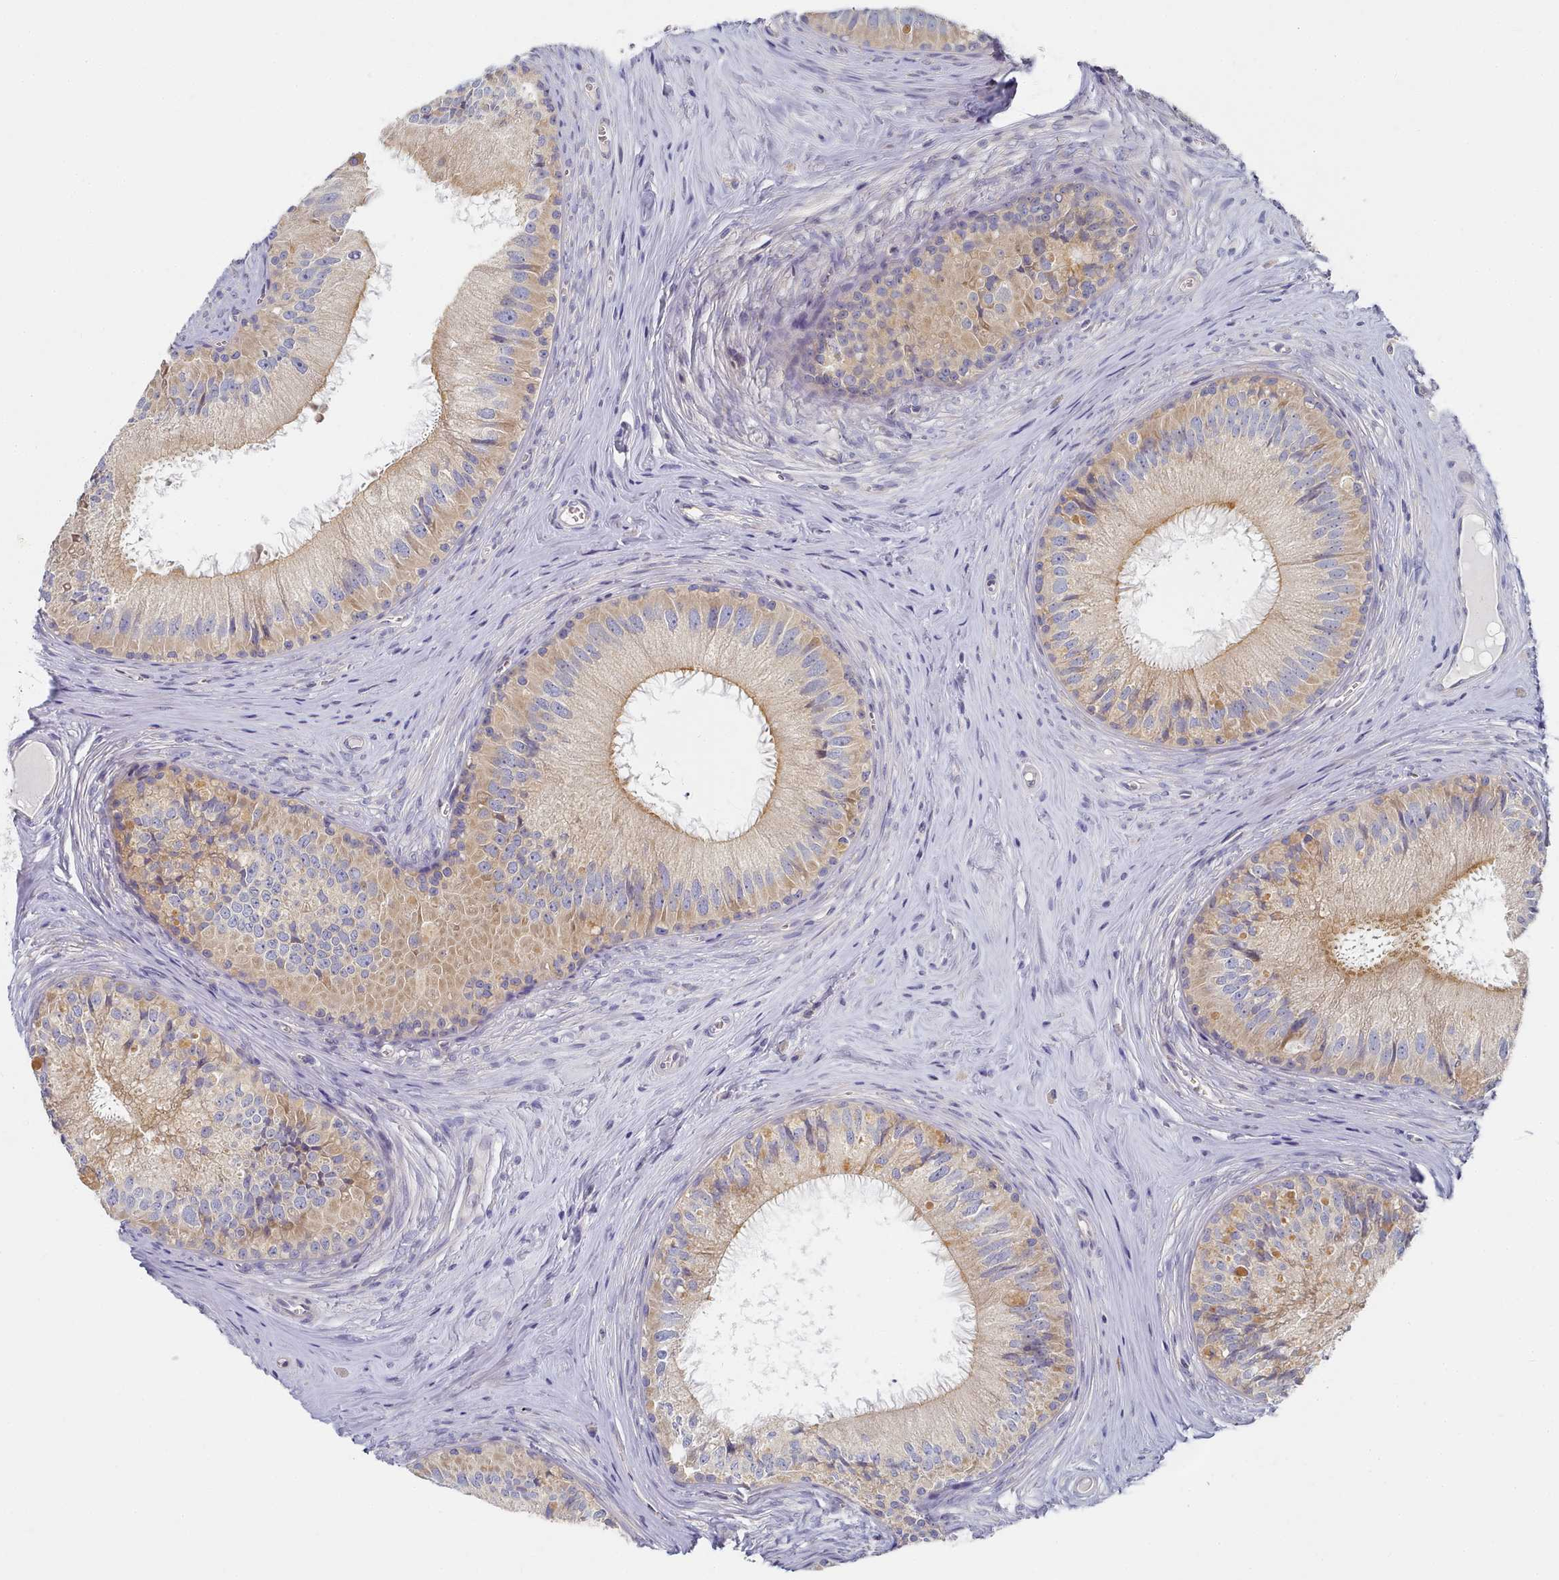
{"staining": {"intensity": "moderate", "quantity": "25%-75%", "location": "cytoplasmic/membranous"}, "tissue": "epididymis", "cell_type": "Glandular cells", "image_type": "normal", "snomed": [{"axis": "morphology", "description": "Normal tissue, NOS"}, {"axis": "topography", "description": "Epididymis"}], "caption": "Normal epididymis demonstrates moderate cytoplasmic/membranous expression in about 25%-75% of glandular cells.", "gene": "TYW1B", "patient": {"sex": "male", "age": 46}}